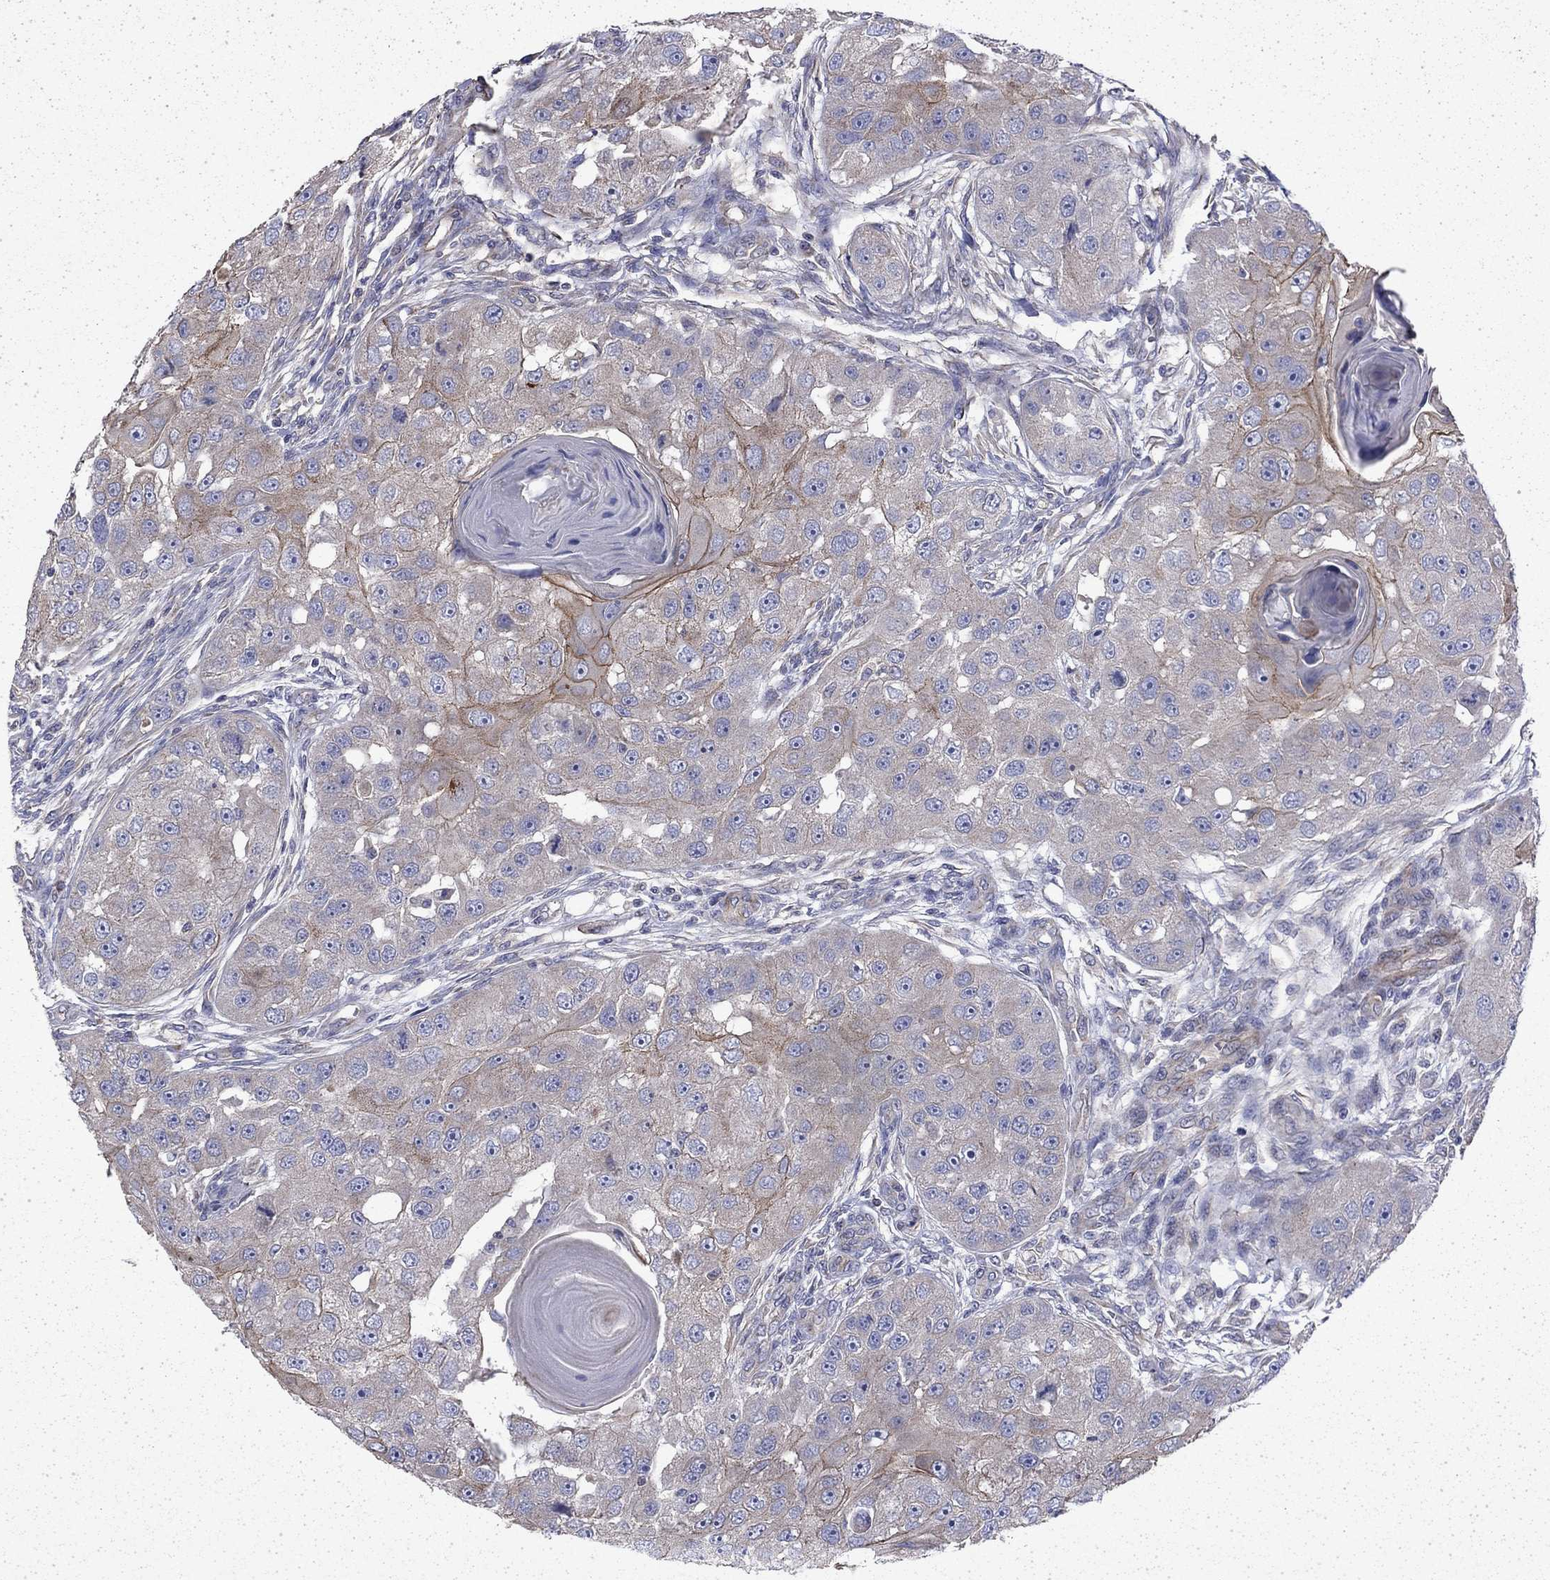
{"staining": {"intensity": "moderate", "quantity": "<25%", "location": "cytoplasmic/membranous"}, "tissue": "head and neck cancer", "cell_type": "Tumor cells", "image_type": "cancer", "snomed": [{"axis": "morphology", "description": "Squamous cell carcinoma, NOS"}, {"axis": "topography", "description": "Head-Neck"}], "caption": "Immunohistochemical staining of human squamous cell carcinoma (head and neck) displays low levels of moderate cytoplasmic/membranous expression in about <25% of tumor cells.", "gene": "DTNA", "patient": {"sex": "male", "age": 51}}